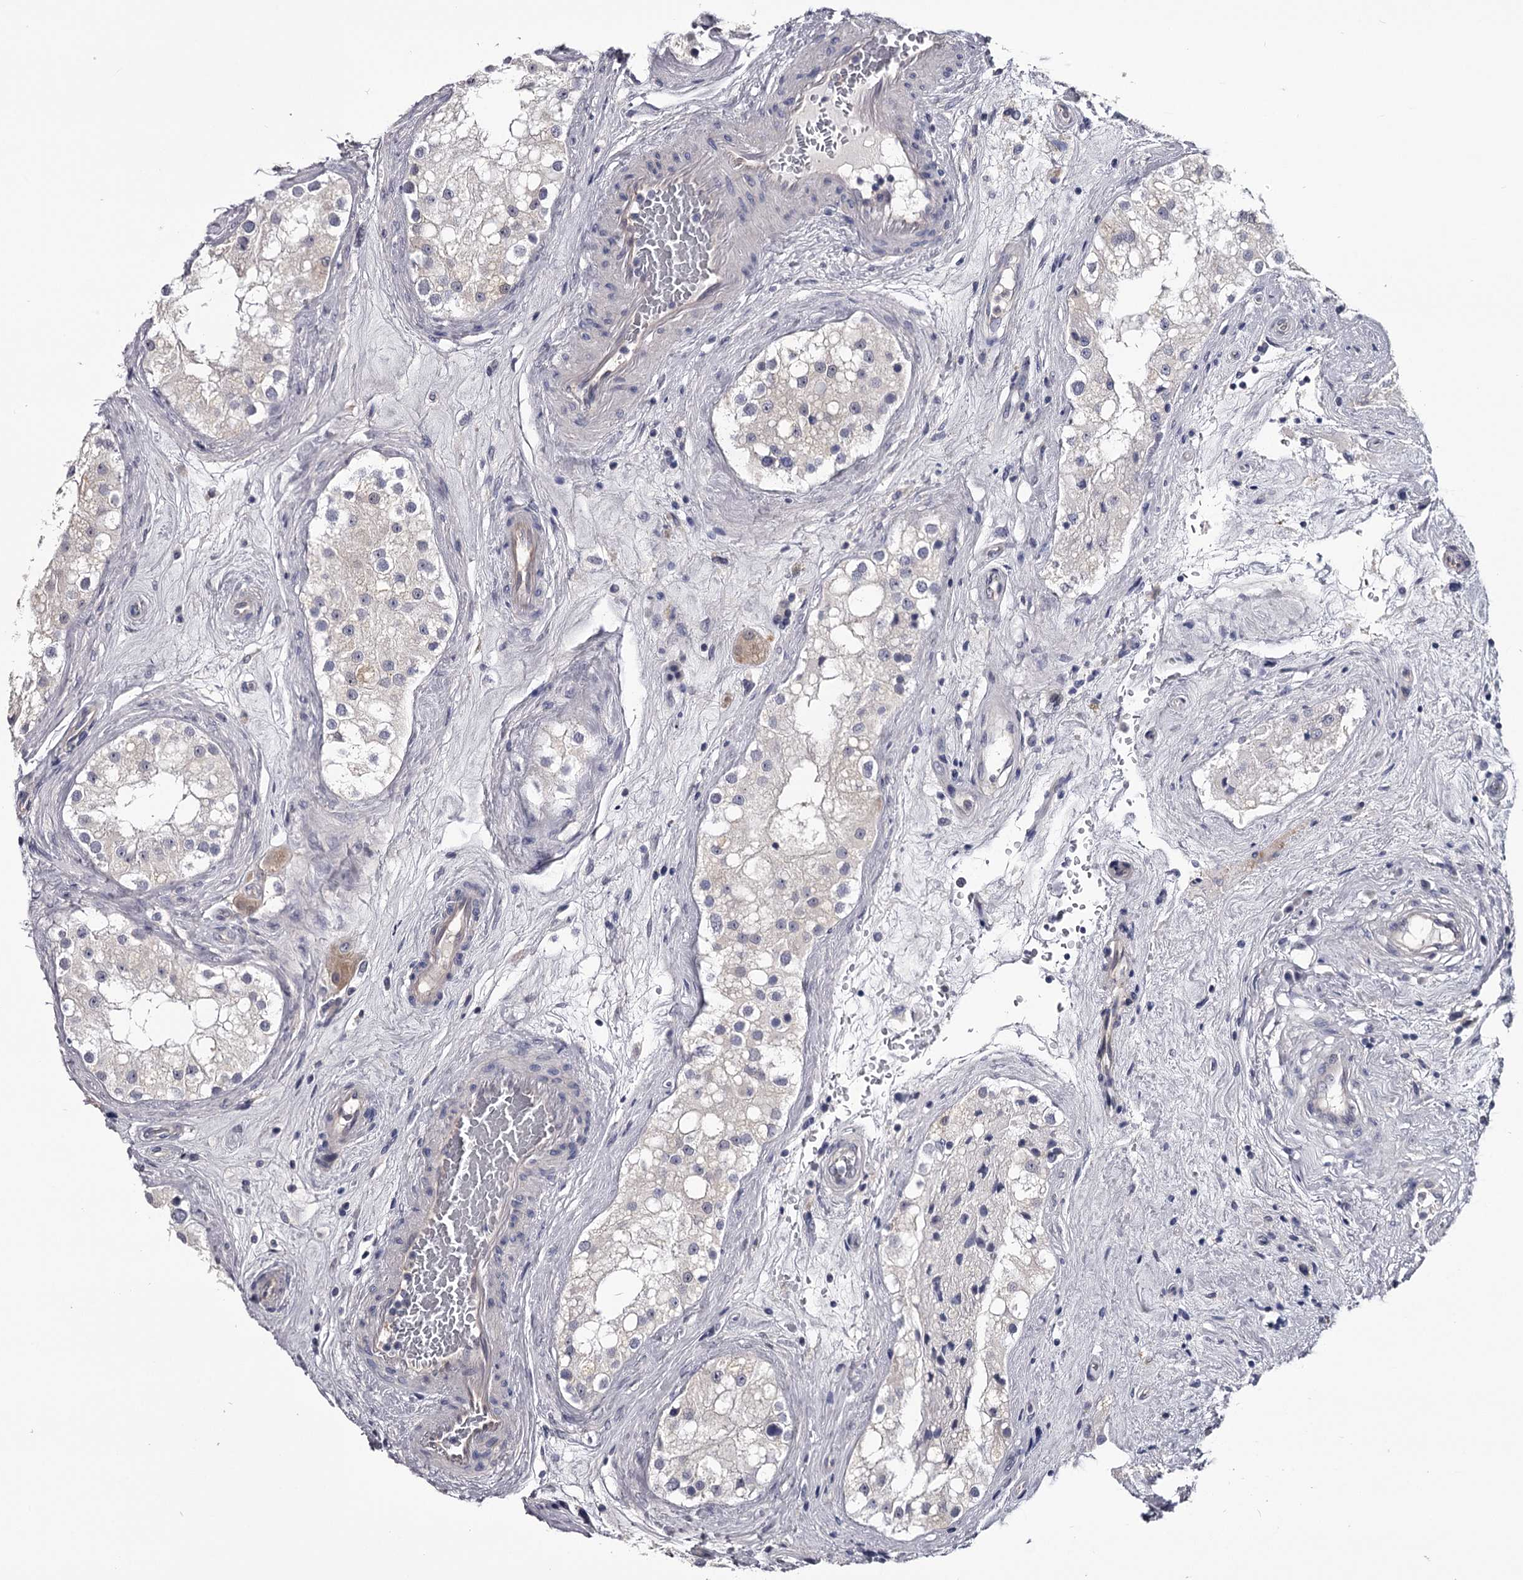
{"staining": {"intensity": "negative", "quantity": "none", "location": "none"}, "tissue": "testis", "cell_type": "Cells in seminiferous ducts", "image_type": "normal", "snomed": [{"axis": "morphology", "description": "Normal tissue, NOS"}, {"axis": "topography", "description": "Testis"}], "caption": "Cells in seminiferous ducts show no significant protein expression in unremarkable testis. Nuclei are stained in blue.", "gene": "GSTO1", "patient": {"sex": "male", "age": 84}}